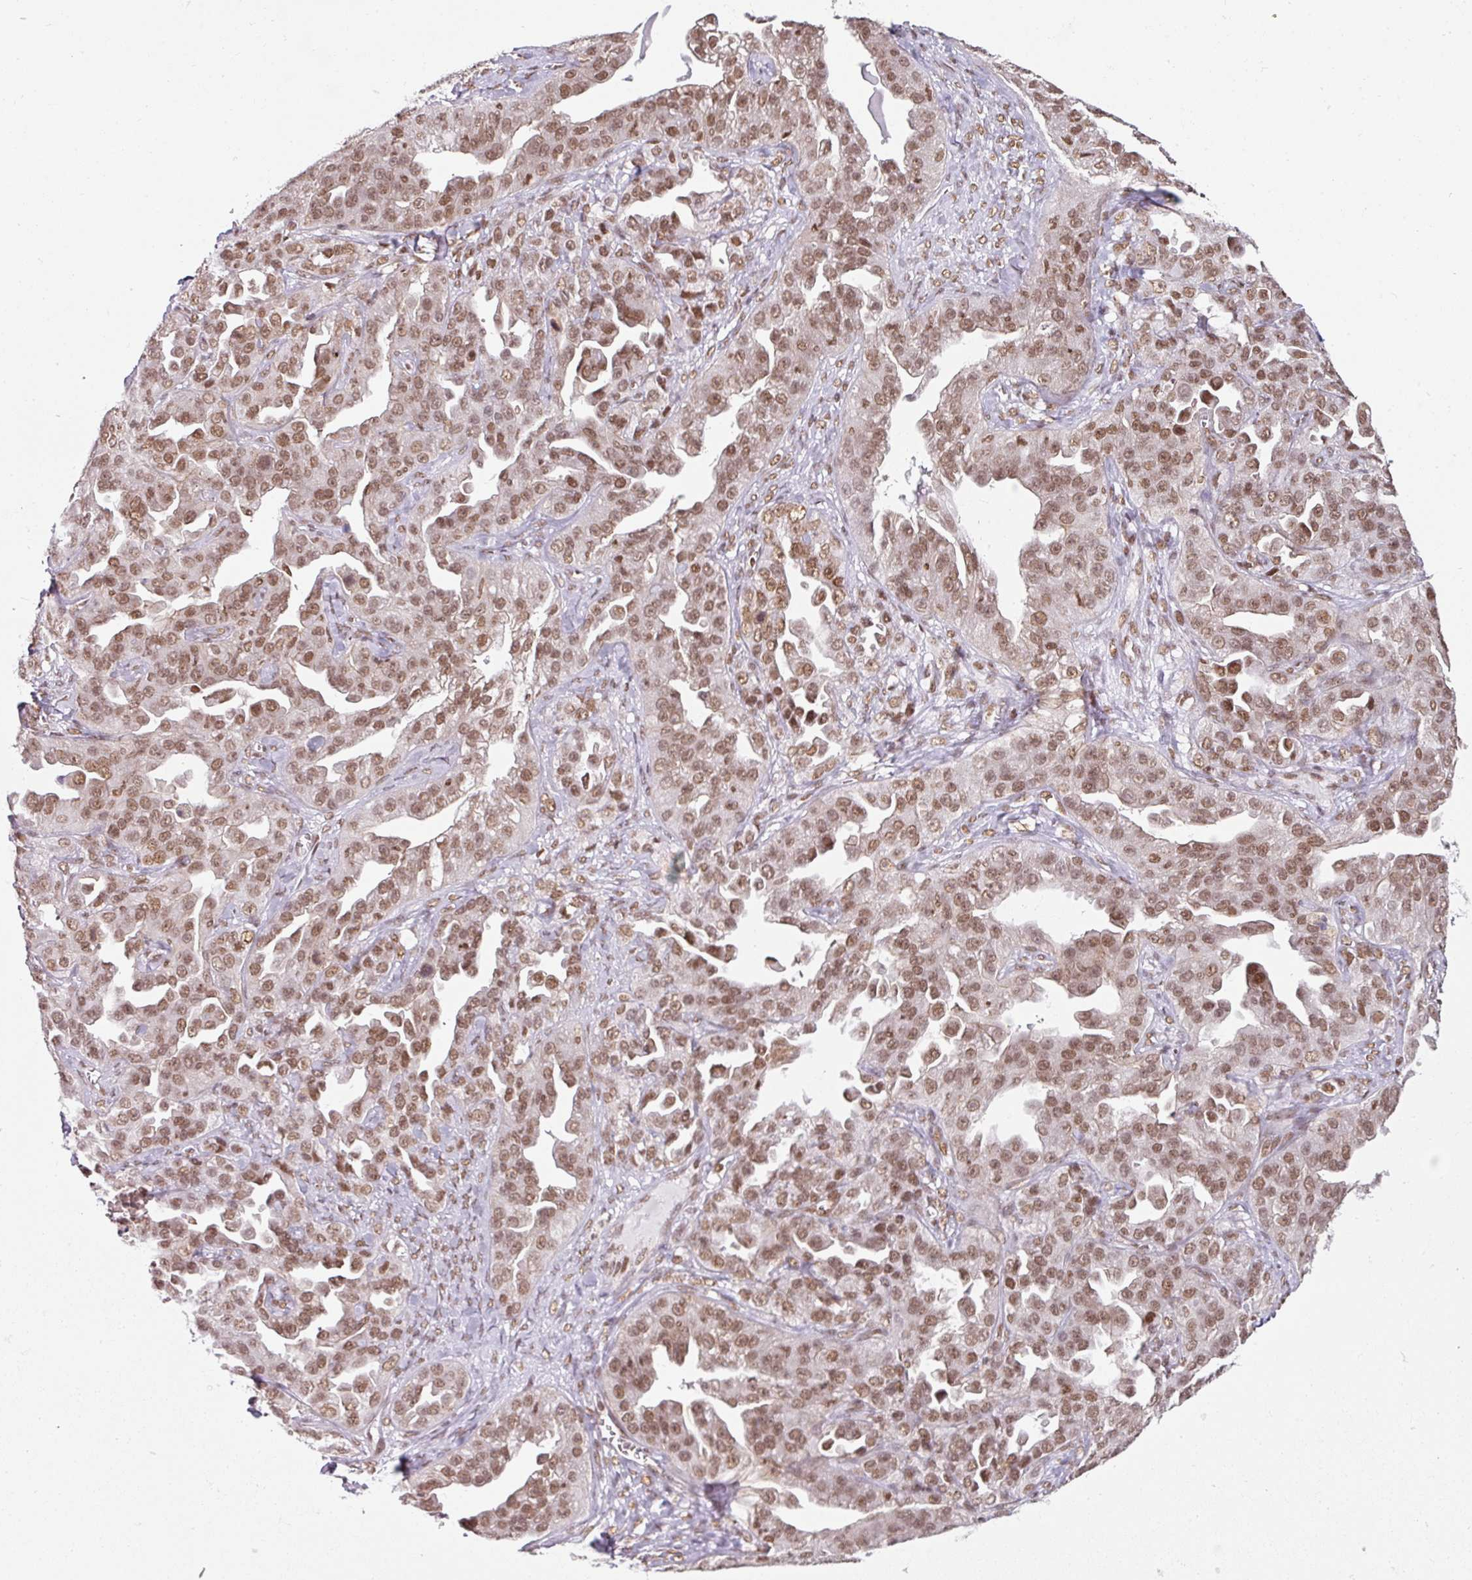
{"staining": {"intensity": "moderate", "quantity": ">75%", "location": "nuclear"}, "tissue": "ovarian cancer", "cell_type": "Tumor cells", "image_type": "cancer", "snomed": [{"axis": "morphology", "description": "Cystadenocarcinoma, serous, NOS"}, {"axis": "topography", "description": "Ovary"}], "caption": "High-magnification brightfield microscopy of ovarian cancer stained with DAB (brown) and counterstained with hematoxylin (blue). tumor cells exhibit moderate nuclear expression is present in approximately>75% of cells.", "gene": "NCOA5", "patient": {"sex": "female", "age": 75}}